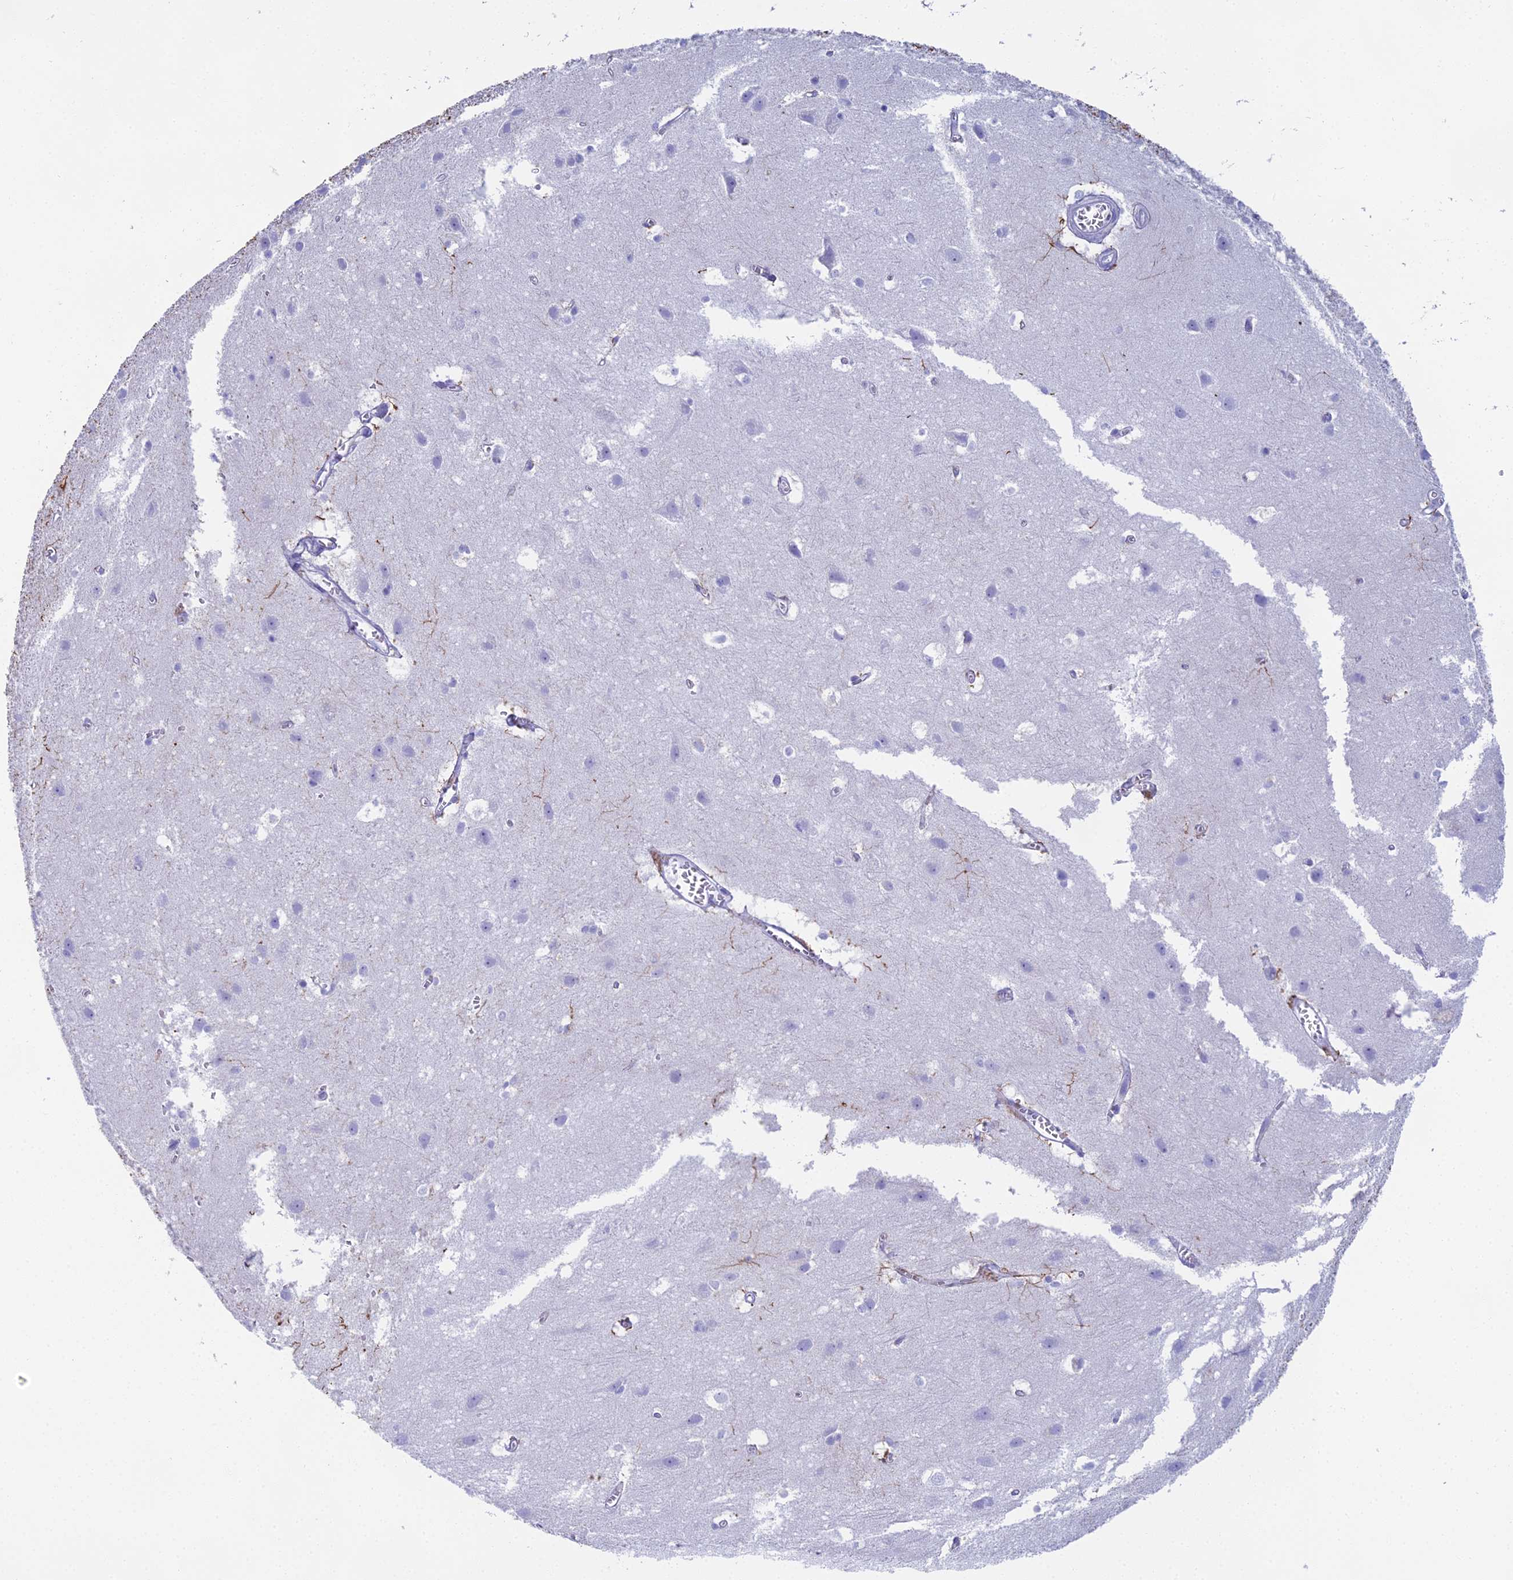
{"staining": {"intensity": "negative", "quantity": "none", "location": "none"}, "tissue": "cerebral cortex", "cell_type": "Endothelial cells", "image_type": "normal", "snomed": [{"axis": "morphology", "description": "Normal tissue, NOS"}, {"axis": "topography", "description": "Cerebral cortex"}], "caption": "The image exhibits no staining of endothelial cells in normal cerebral cortex.", "gene": "UNC80", "patient": {"sex": "male", "age": 54}}